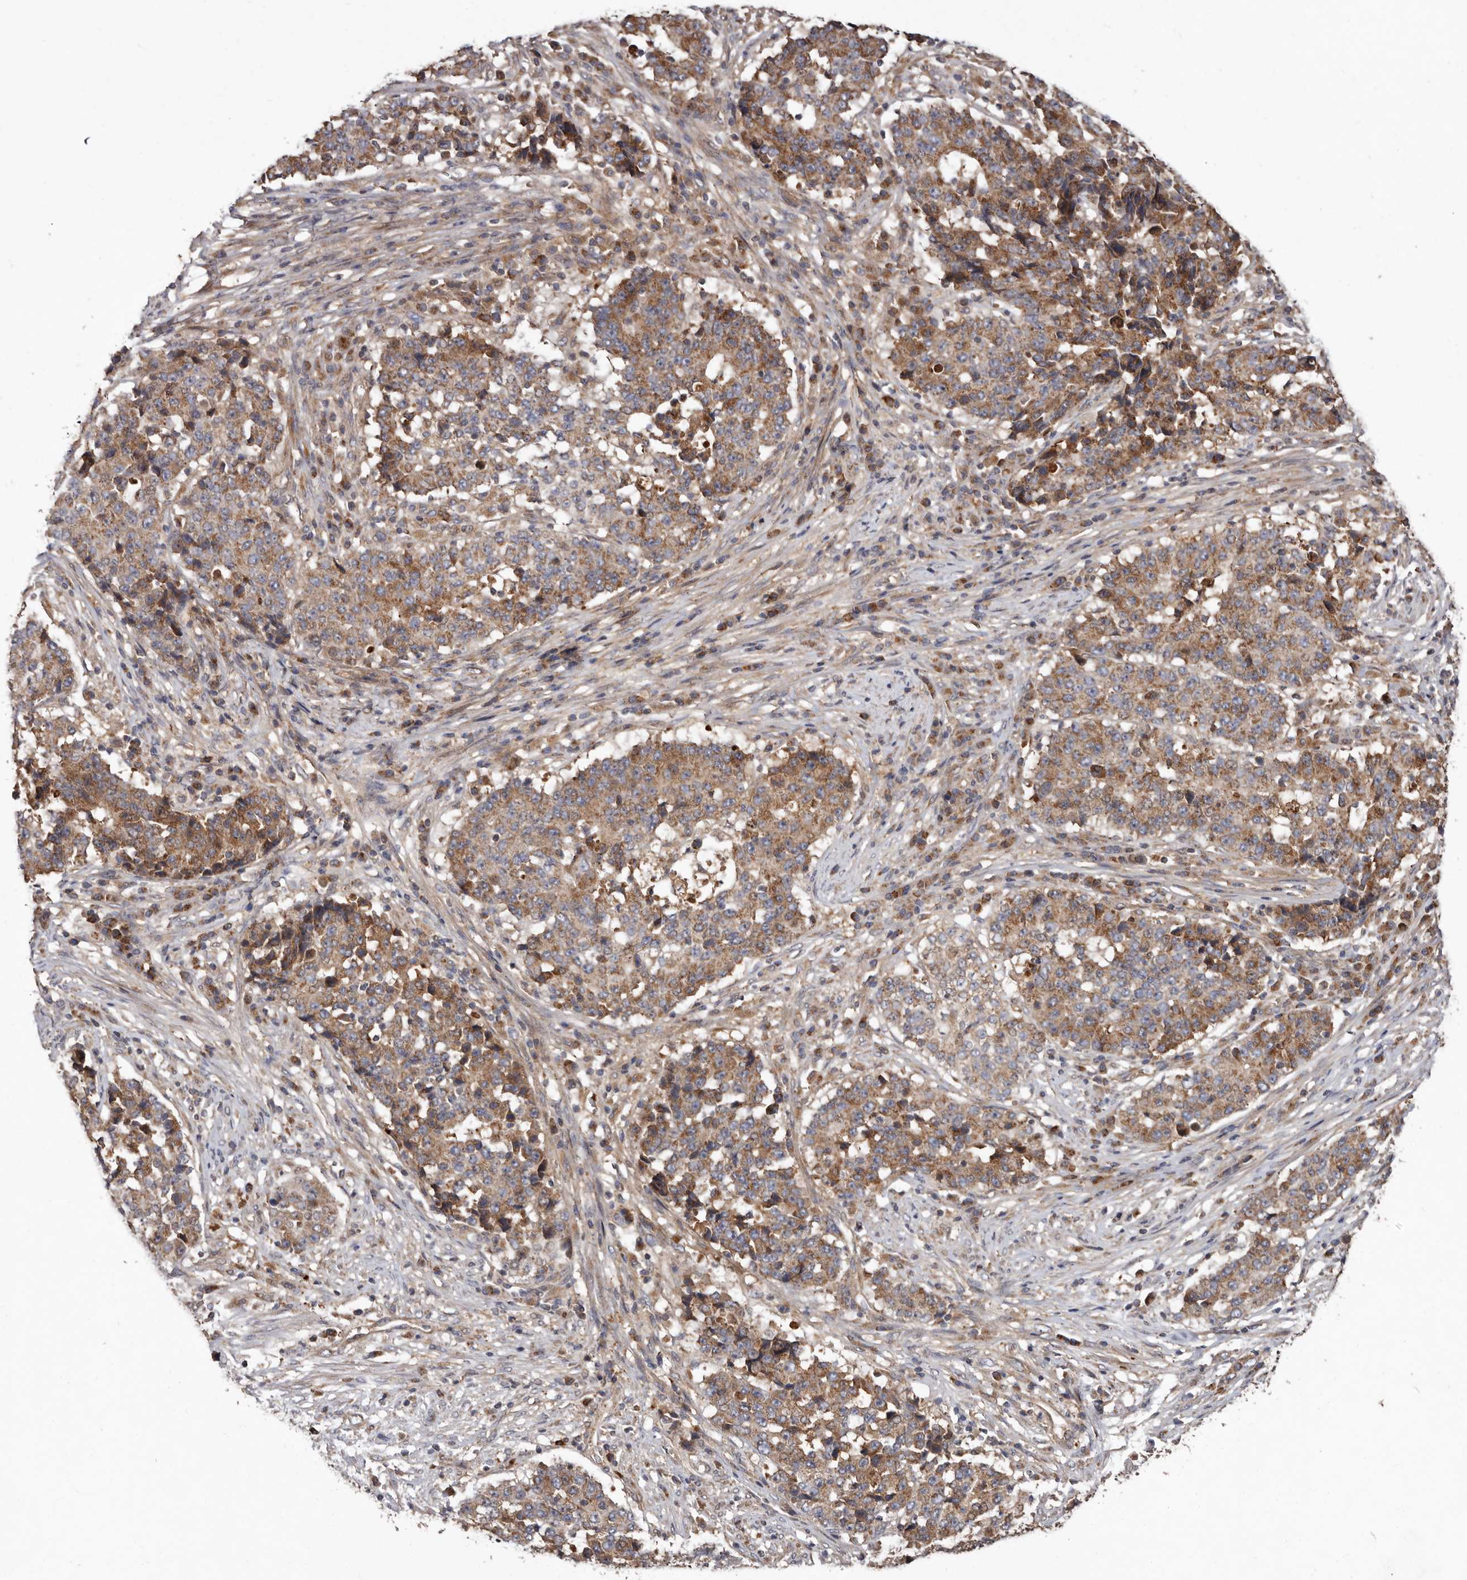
{"staining": {"intensity": "moderate", "quantity": ">75%", "location": "cytoplasmic/membranous"}, "tissue": "stomach cancer", "cell_type": "Tumor cells", "image_type": "cancer", "snomed": [{"axis": "morphology", "description": "Adenocarcinoma, NOS"}, {"axis": "topography", "description": "Stomach"}], "caption": "Immunohistochemistry (IHC) (DAB) staining of human stomach adenocarcinoma shows moderate cytoplasmic/membranous protein positivity in about >75% of tumor cells.", "gene": "GOT1L1", "patient": {"sex": "male", "age": 59}}